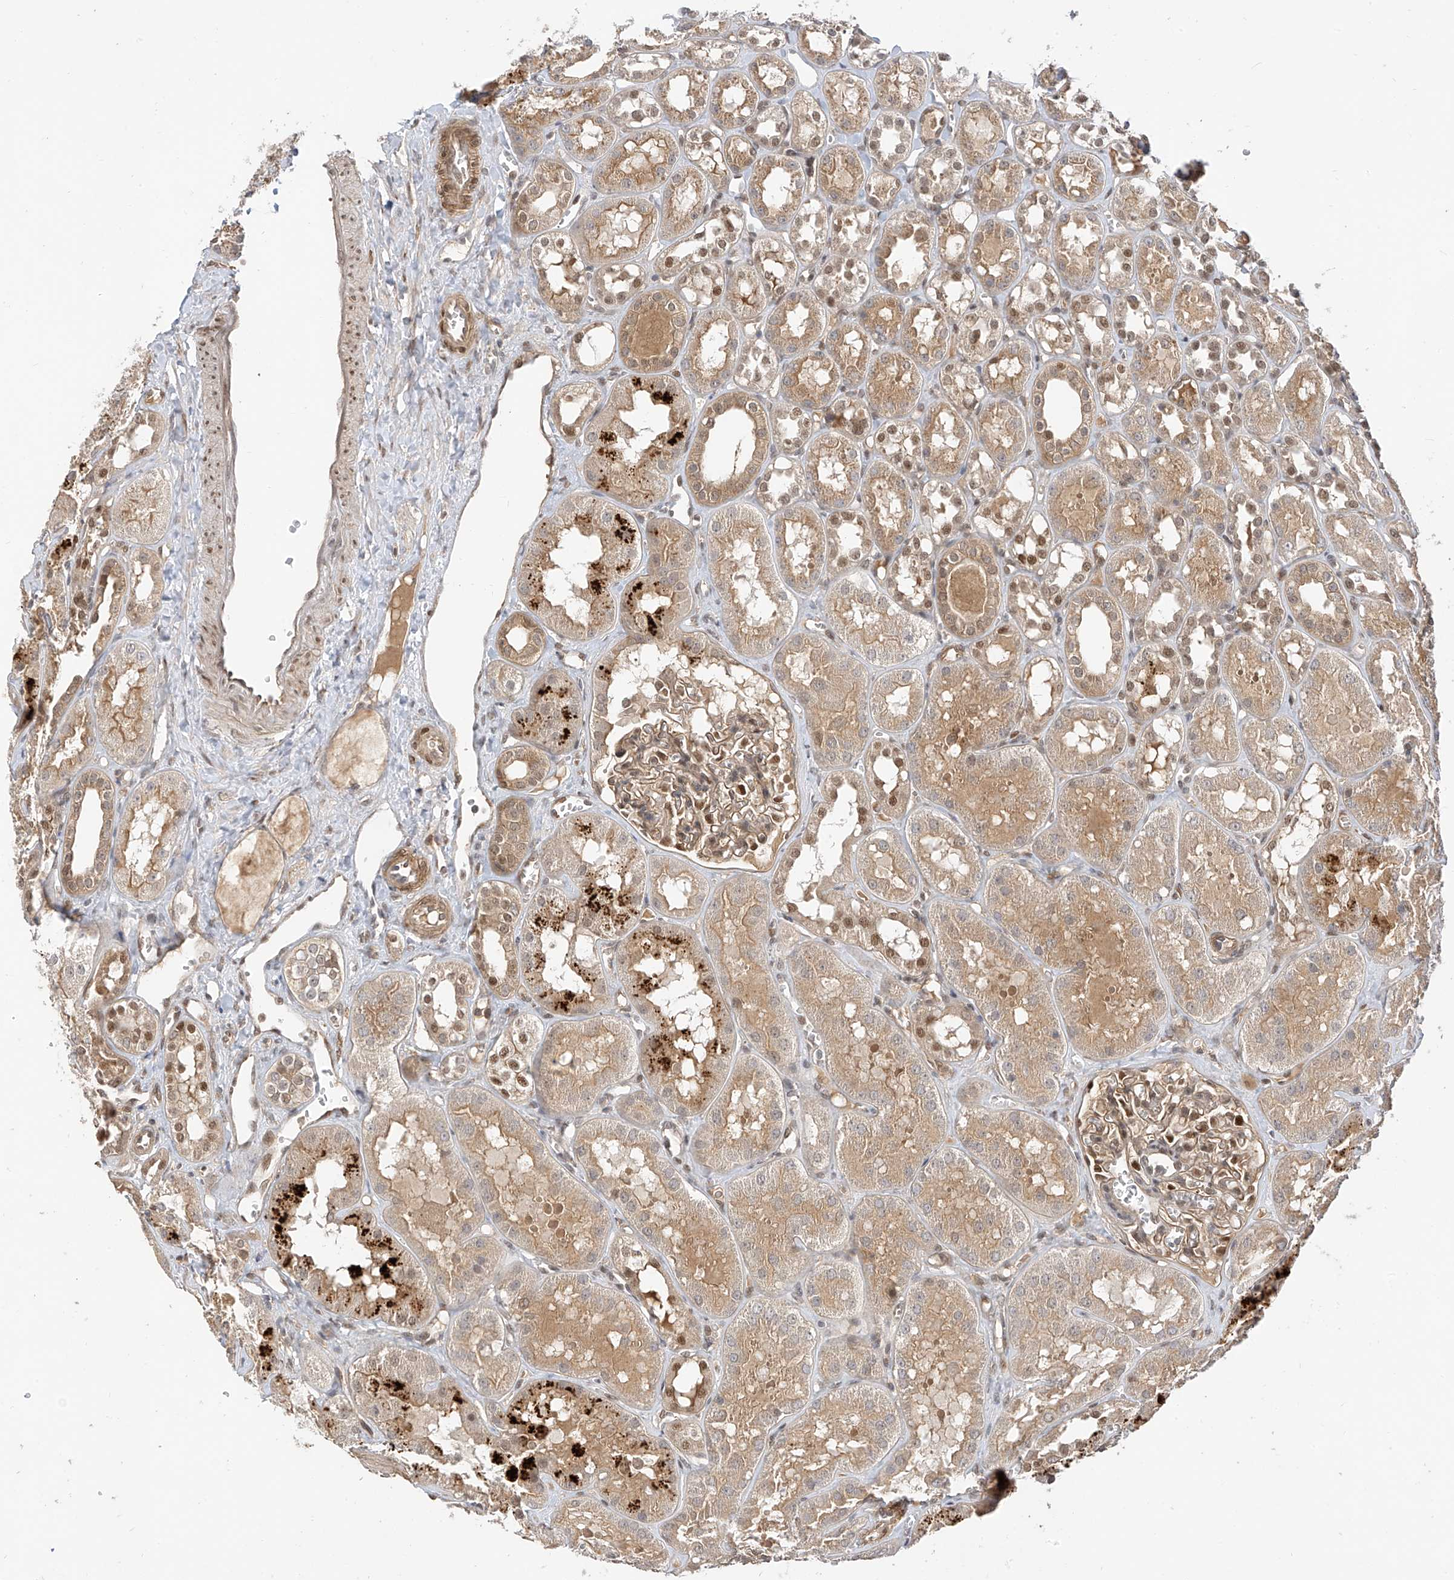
{"staining": {"intensity": "moderate", "quantity": "25%-75%", "location": "cytoplasmic/membranous"}, "tissue": "kidney", "cell_type": "Cells in glomeruli", "image_type": "normal", "snomed": [{"axis": "morphology", "description": "Normal tissue, NOS"}, {"axis": "topography", "description": "Kidney"}], "caption": "Protein staining of normal kidney exhibits moderate cytoplasmic/membranous expression in approximately 25%-75% of cells in glomeruli.", "gene": "MRTFA", "patient": {"sex": "male", "age": 16}}